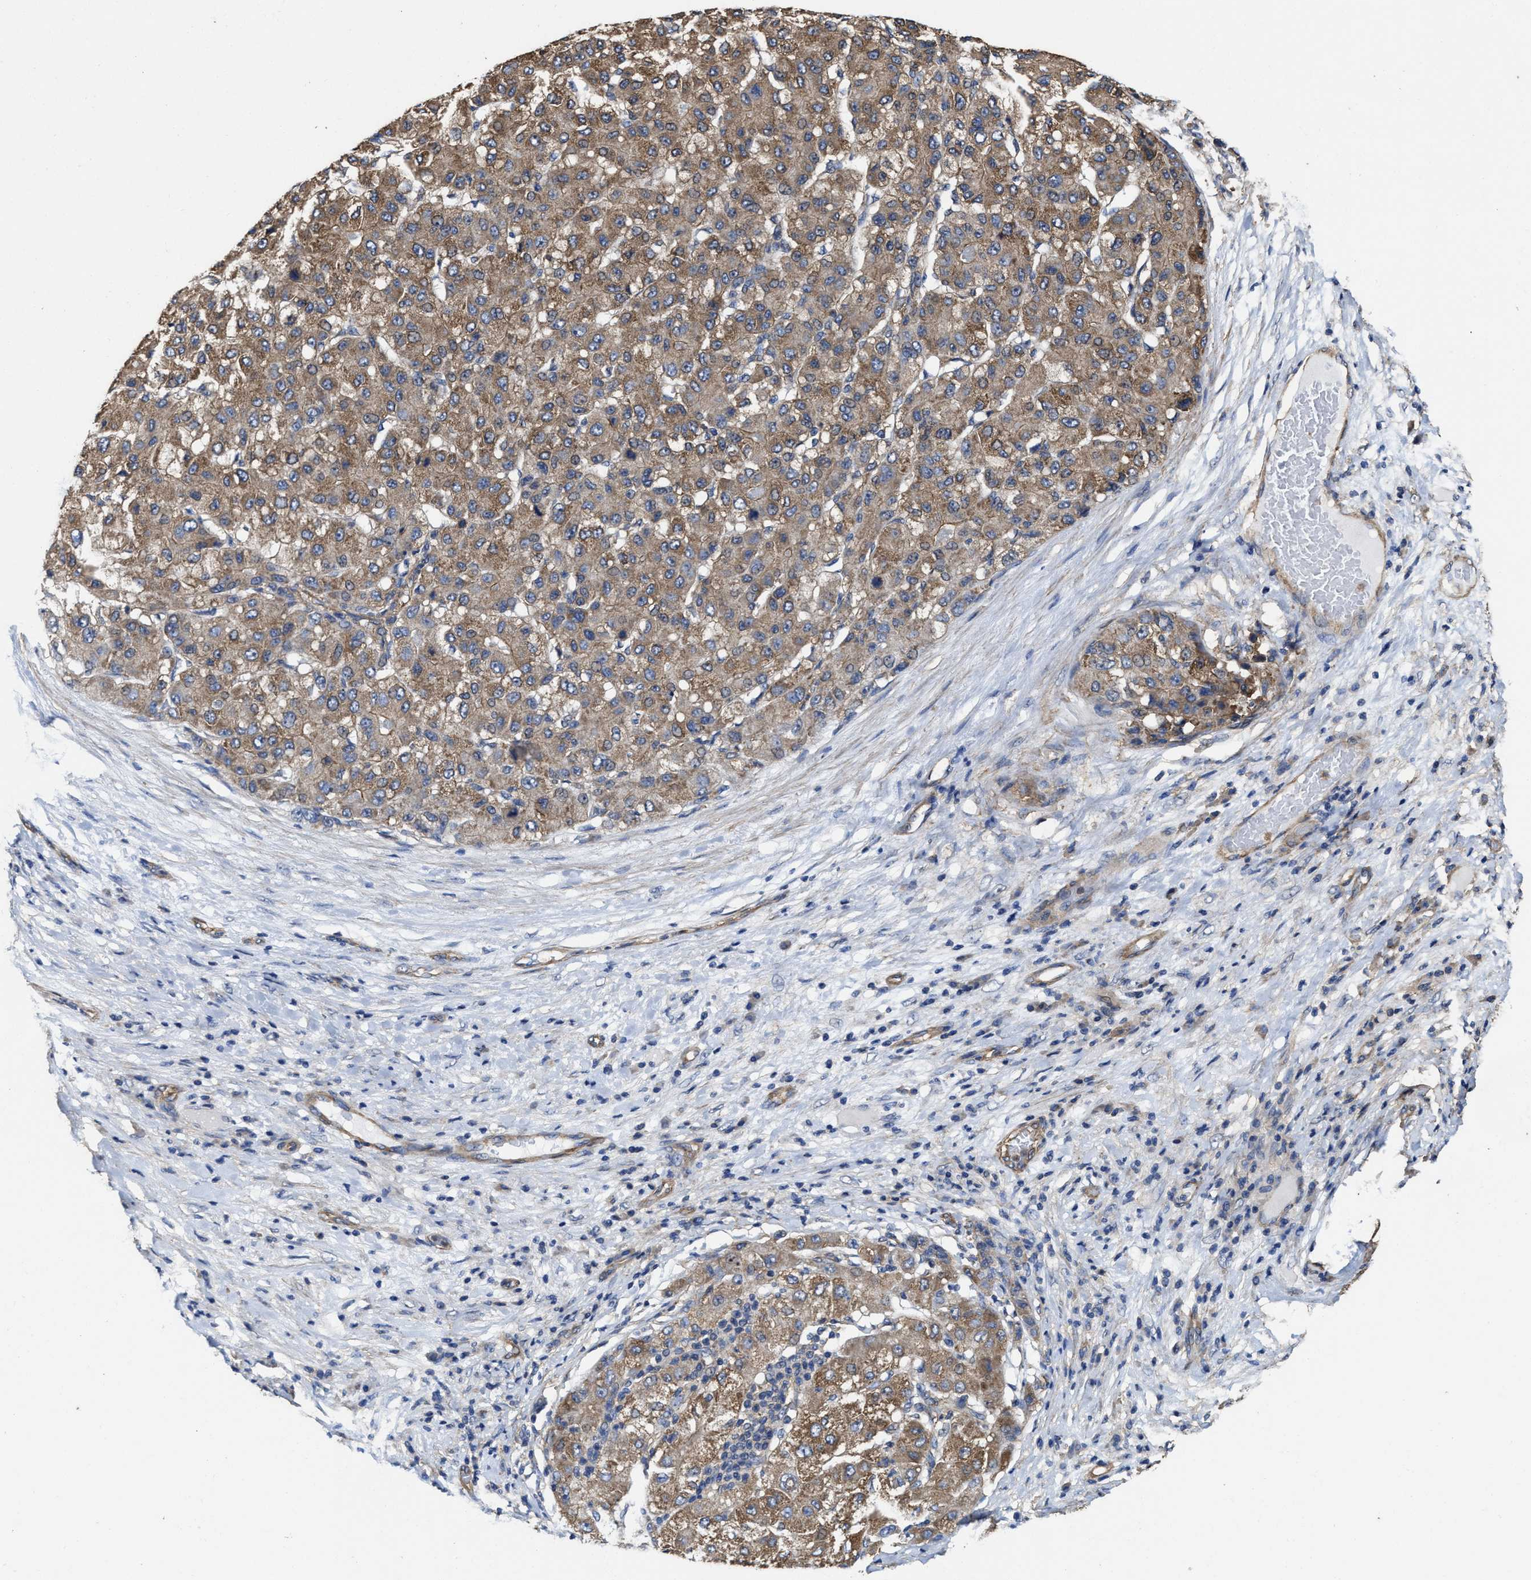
{"staining": {"intensity": "moderate", "quantity": ">75%", "location": "cytoplasmic/membranous"}, "tissue": "liver cancer", "cell_type": "Tumor cells", "image_type": "cancer", "snomed": [{"axis": "morphology", "description": "Carcinoma, Hepatocellular, NOS"}, {"axis": "topography", "description": "Liver"}], "caption": "A photomicrograph of hepatocellular carcinoma (liver) stained for a protein shows moderate cytoplasmic/membranous brown staining in tumor cells. (DAB IHC with brightfield microscopy, high magnification).", "gene": "SFXN4", "patient": {"sex": "male", "age": 80}}